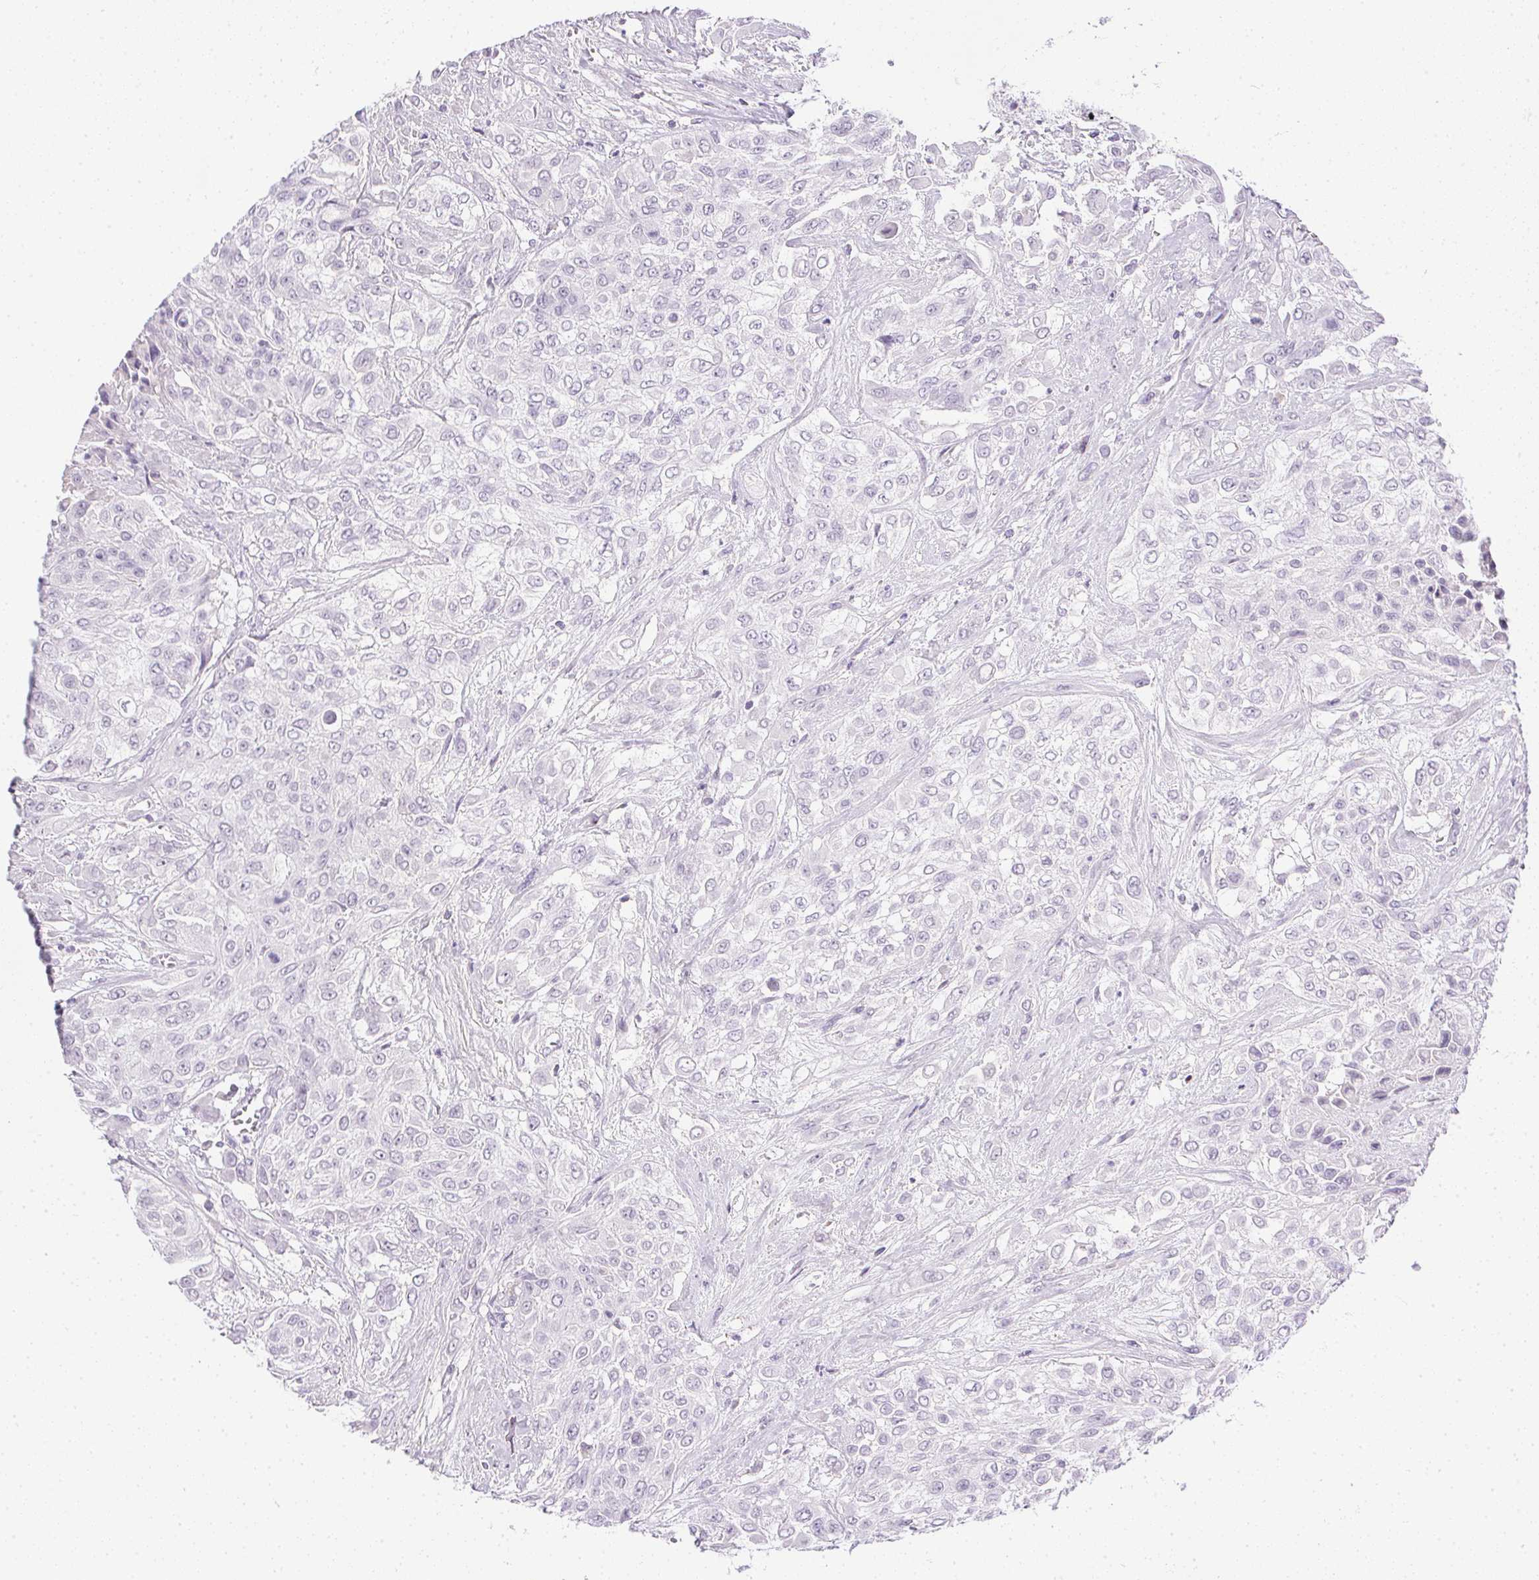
{"staining": {"intensity": "negative", "quantity": "none", "location": "none"}, "tissue": "urothelial cancer", "cell_type": "Tumor cells", "image_type": "cancer", "snomed": [{"axis": "morphology", "description": "Urothelial carcinoma, High grade"}, {"axis": "topography", "description": "Urinary bladder"}], "caption": "This is a image of IHC staining of urothelial cancer, which shows no positivity in tumor cells.", "gene": "PRL", "patient": {"sex": "male", "age": 57}}